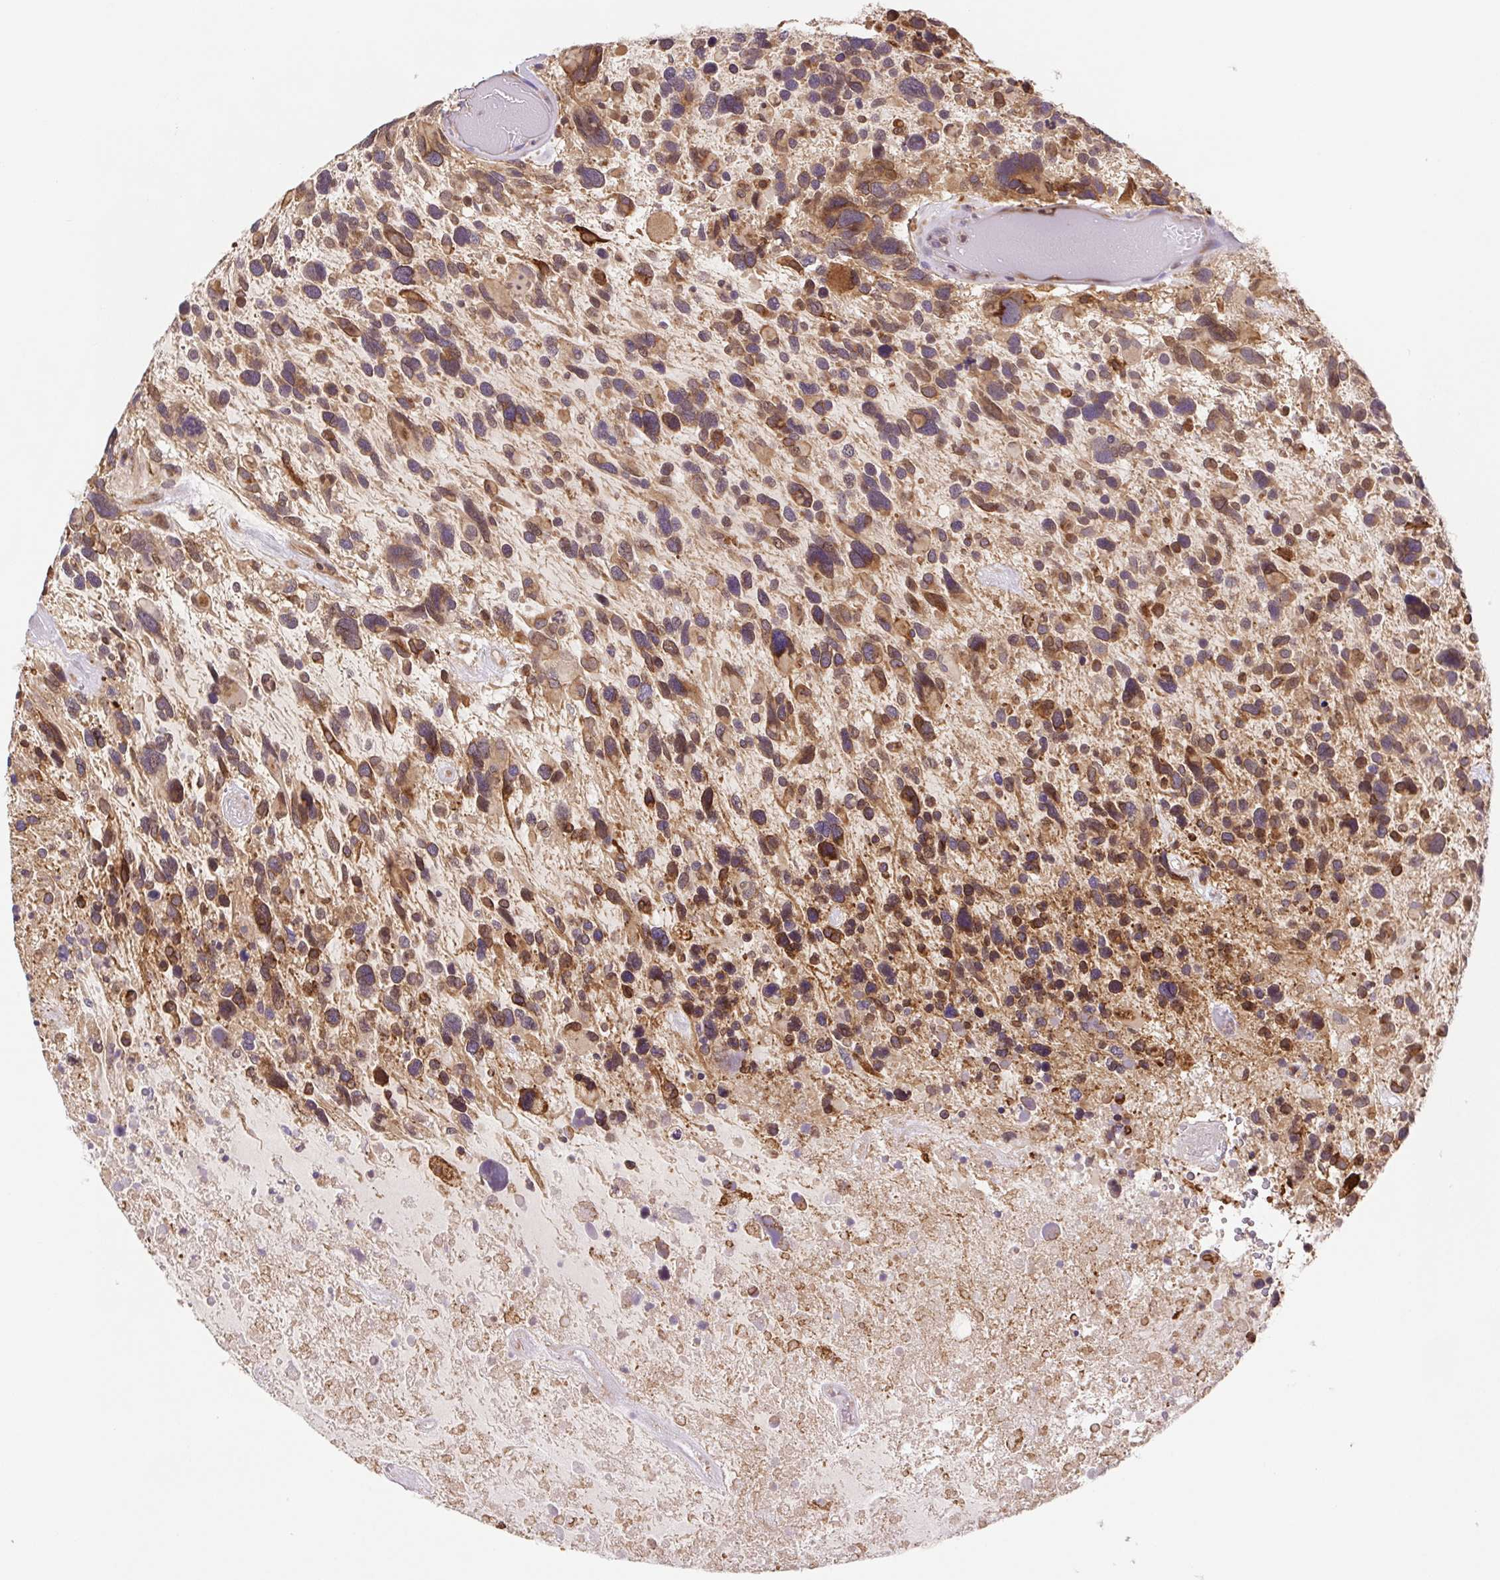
{"staining": {"intensity": "moderate", "quantity": "25%-75%", "location": "cytoplasmic/membranous"}, "tissue": "glioma", "cell_type": "Tumor cells", "image_type": "cancer", "snomed": [{"axis": "morphology", "description": "Glioma, malignant, High grade"}, {"axis": "topography", "description": "Brain"}], "caption": "A brown stain shows moderate cytoplasmic/membranous positivity of a protein in human malignant glioma (high-grade) tumor cells. Immunohistochemistry stains the protein in brown and the nuclei are stained blue.", "gene": "LYPD5", "patient": {"sex": "male", "age": 49}}